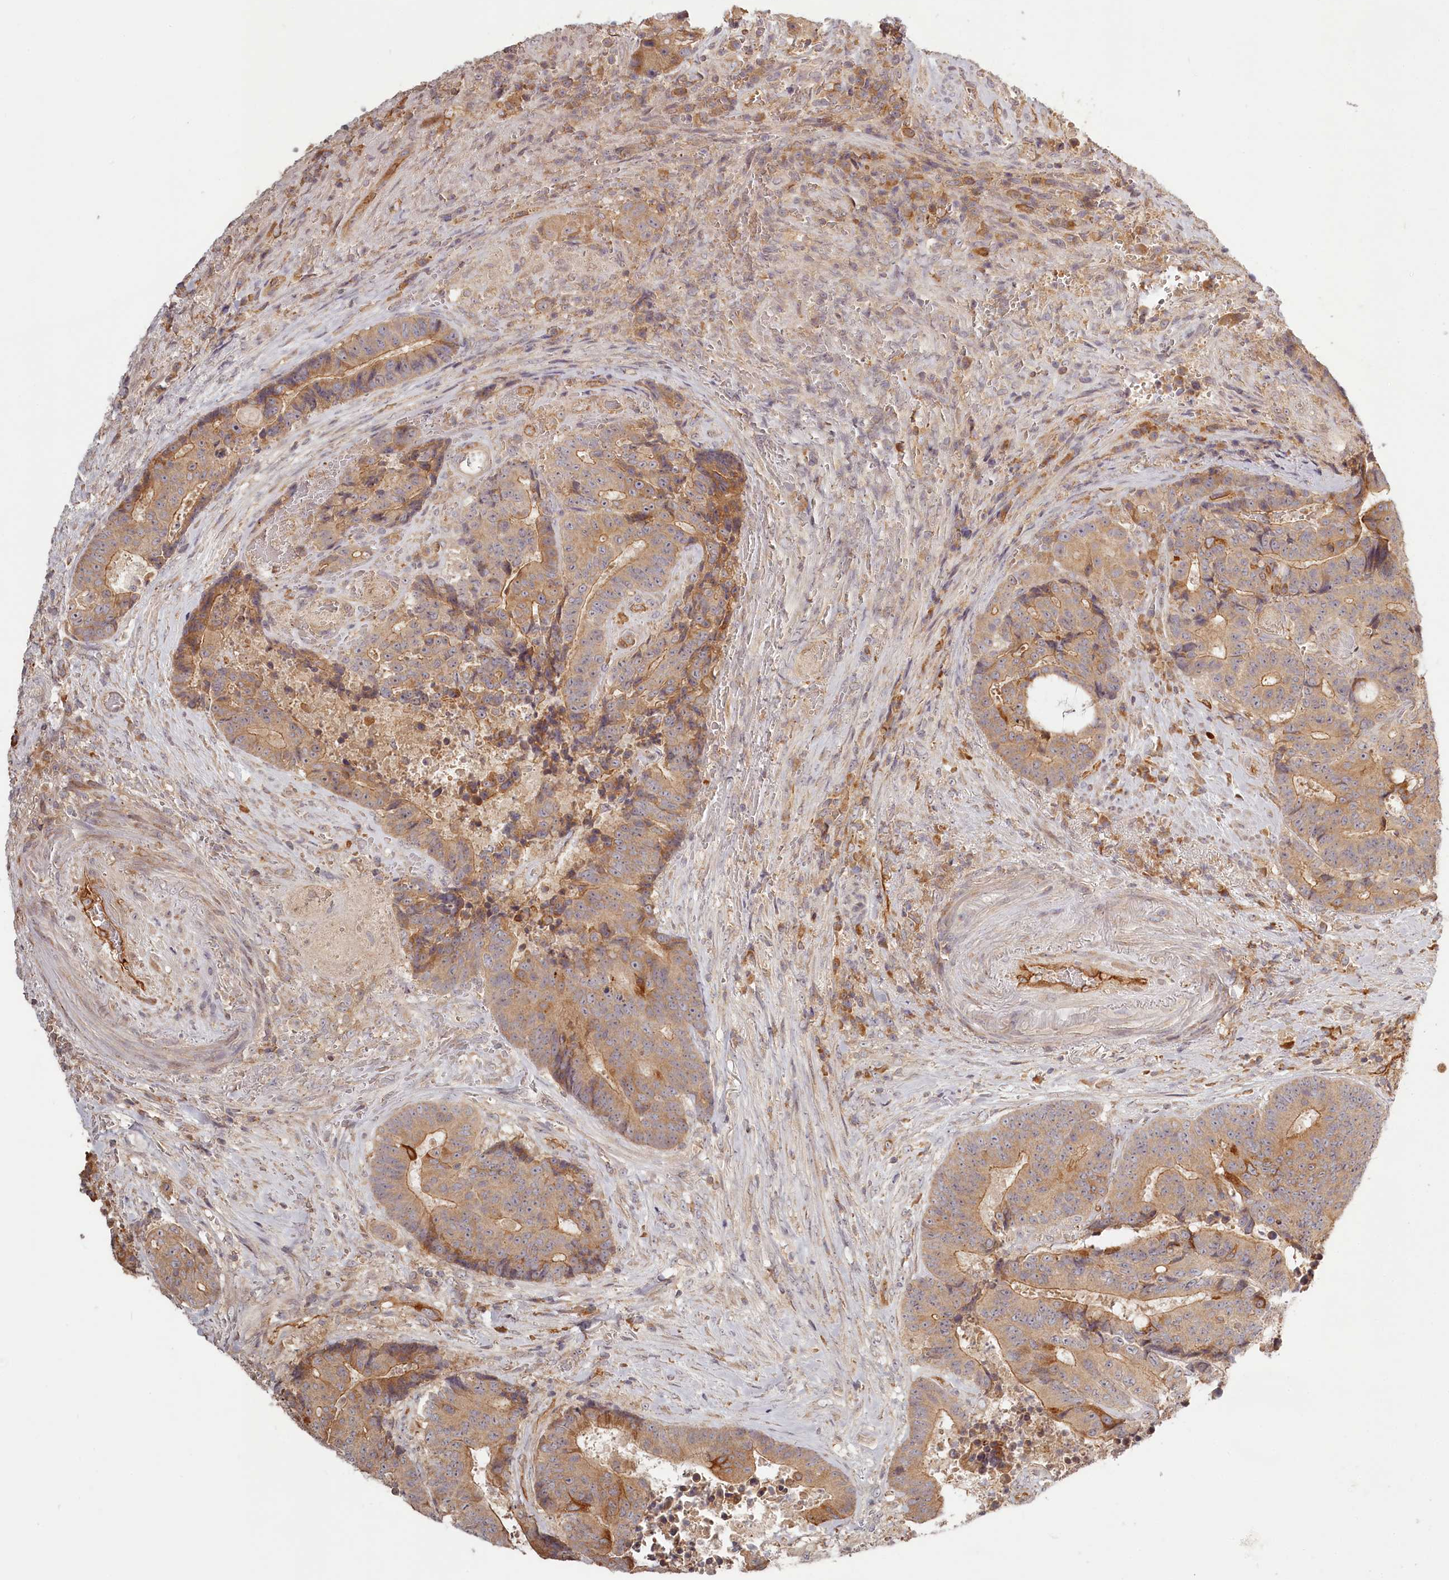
{"staining": {"intensity": "moderate", "quantity": ">75%", "location": "cytoplasmic/membranous"}, "tissue": "colorectal cancer", "cell_type": "Tumor cells", "image_type": "cancer", "snomed": [{"axis": "morphology", "description": "Adenocarcinoma, NOS"}, {"axis": "topography", "description": "Rectum"}], "caption": "High-magnification brightfield microscopy of colorectal adenocarcinoma stained with DAB (3,3'-diaminobenzidine) (brown) and counterstained with hematoxylin (blue). tumor cells exhibit moderate cytoplasmic/membranous positivity is present in about>75% of cells.", "gene": "TMIE", "patient": {"sex": "male", "age": 69}}